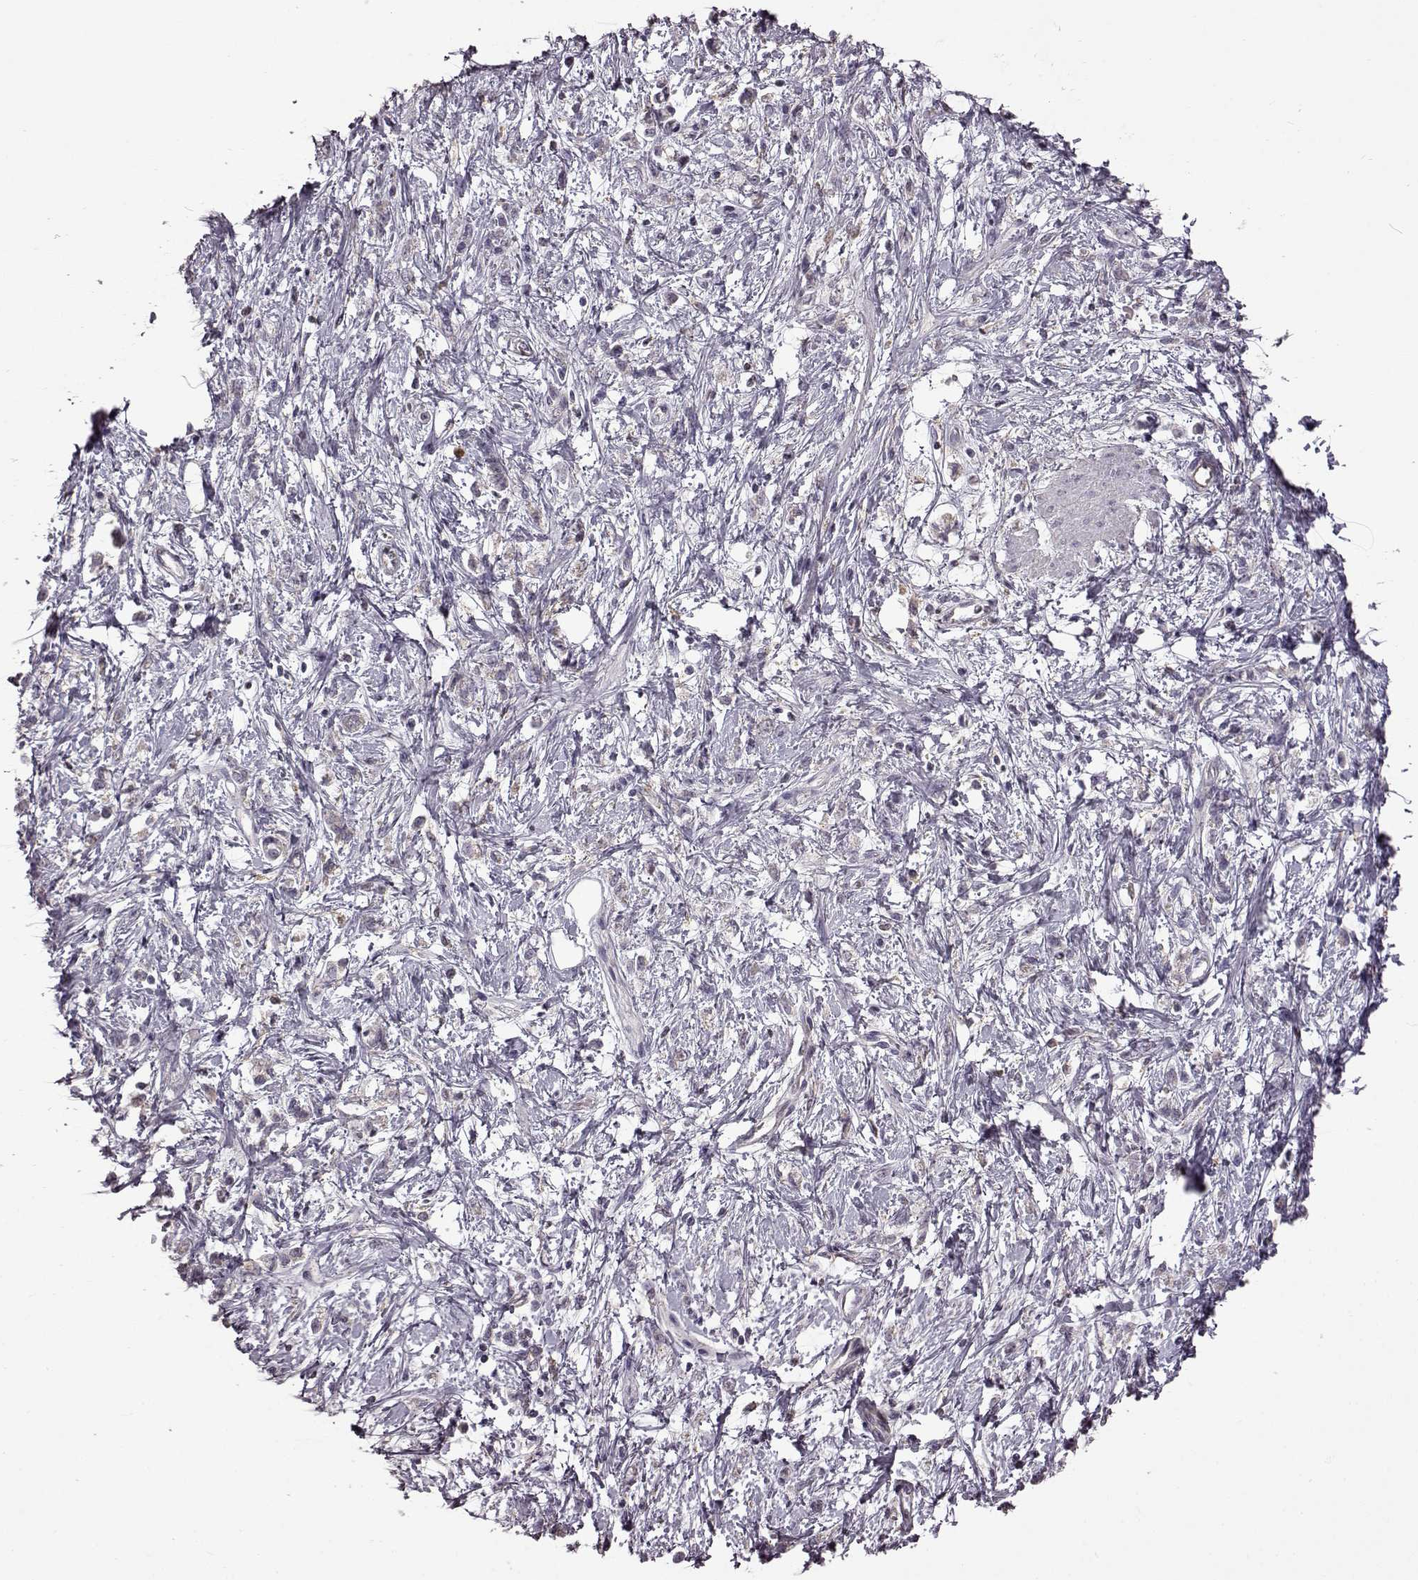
{"staining": {"intensity": "negative", "quantity": "none", "location": "none"}, "tissue": "stomach cancer", "cell_type": "Tumor cells", "image_type": "cancer", "snomed": [{"axis": "morphology", "description": "Adenocarcinoma, NOS"}, {"axis": "topography", "description": "Stomach"}], "caption": "Protein analysis of stomach cancer (adenocarcinoma) reveals no significant staining in tumor cells. The staining is performed using DAB brown chromogen with nuclei counter-stained in using hematoxylin.", "gene": "B3GNT6", "patient": {"sex": "female", "age": 60}}